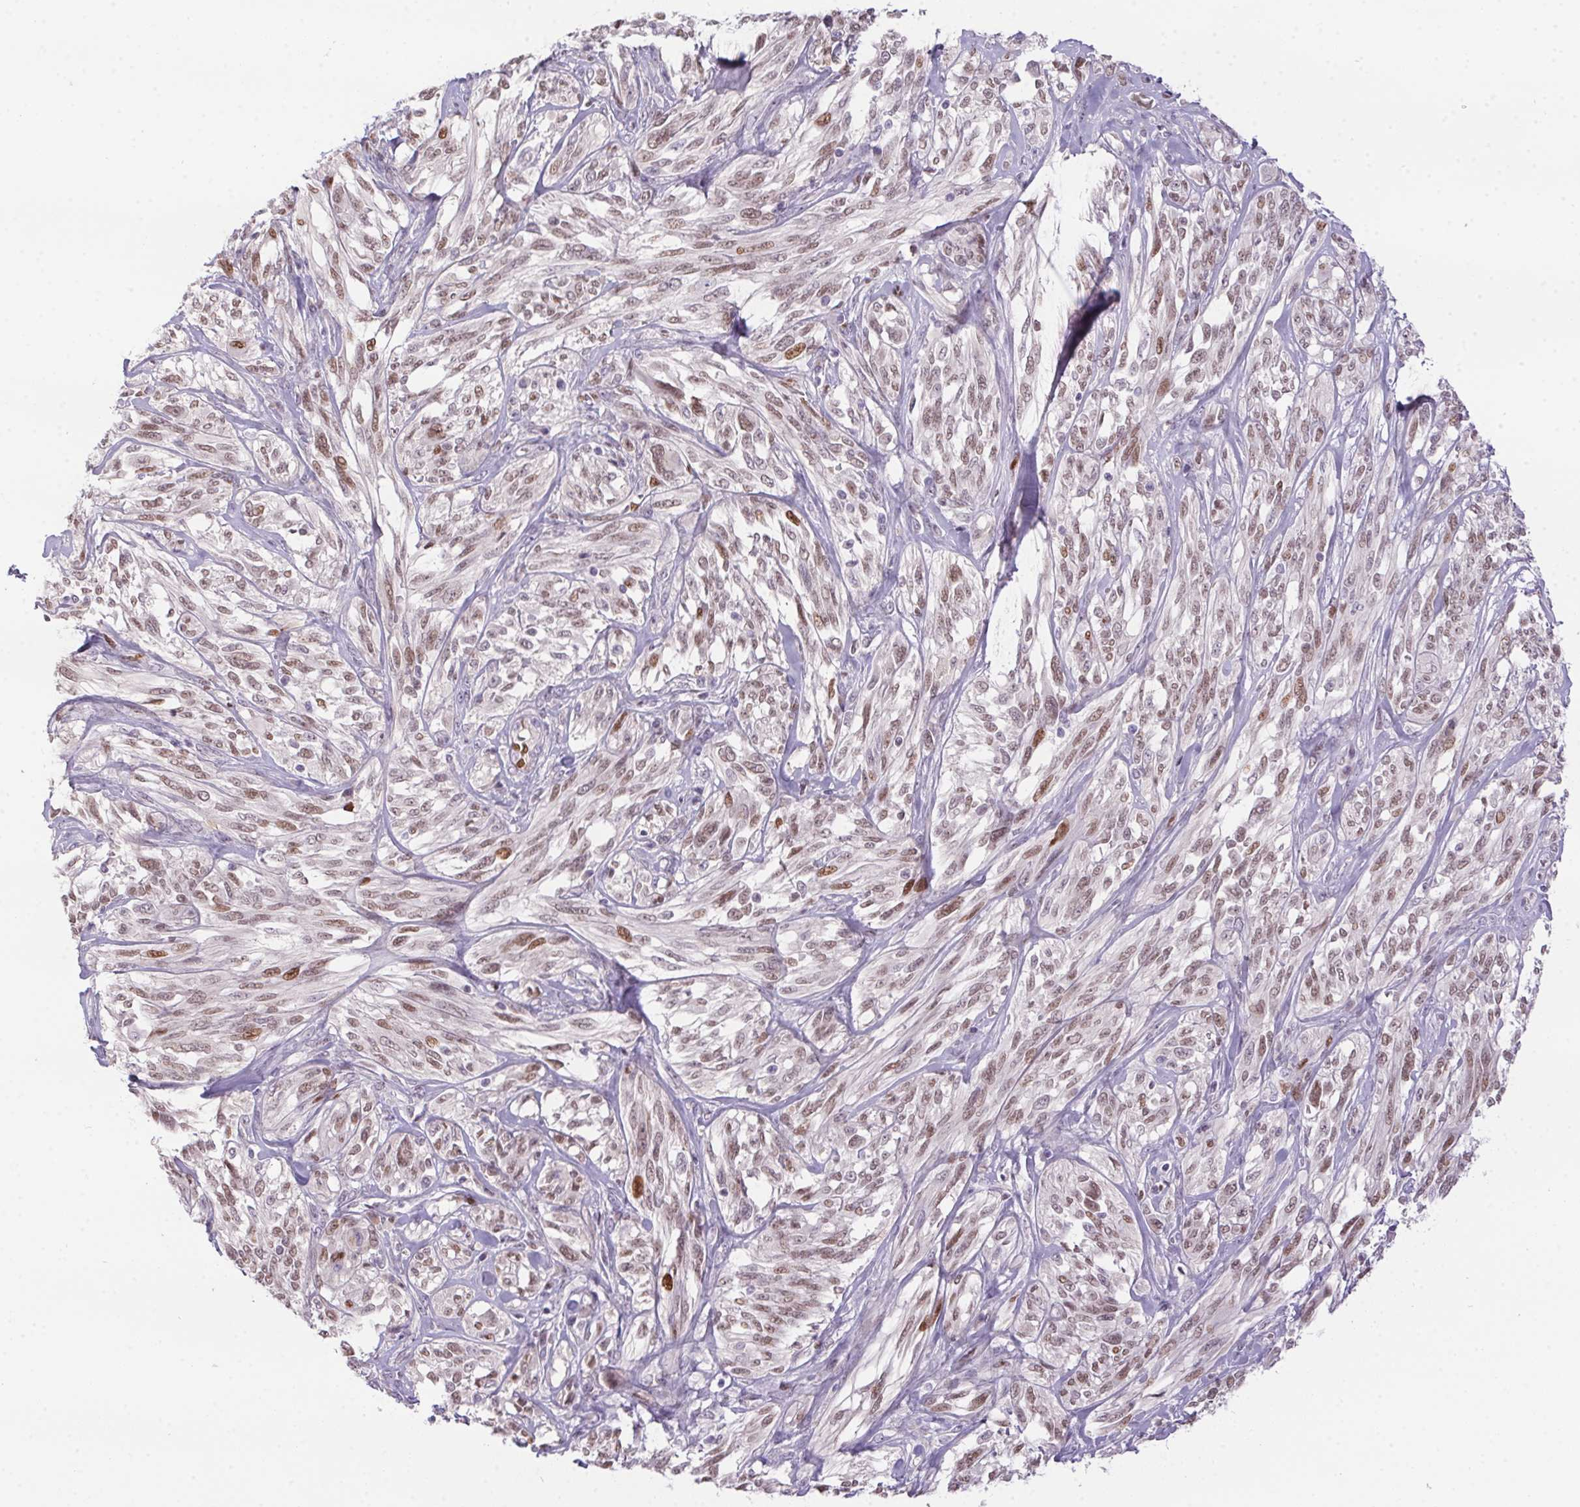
{"staining": {"intensity": "moderate", "quantity": "25%-75%", "location": "nuclear"}, "tissue": "melanoma", "cell_type": "Tumor cells", "image_type": "cancer", "snomed": [{"axis": "morphology", "description": "Malignant melanoma, NOS"}, {"axis": "topography", "description": "Skin"}], "caption": "Melanoma was stained to show a protein in brown. There is medium levels of moderate nuclear staining in approximately 25%-75% of tumor cells.", "gene": "SP9", "patient": {"sex": "female", "age": 91}}